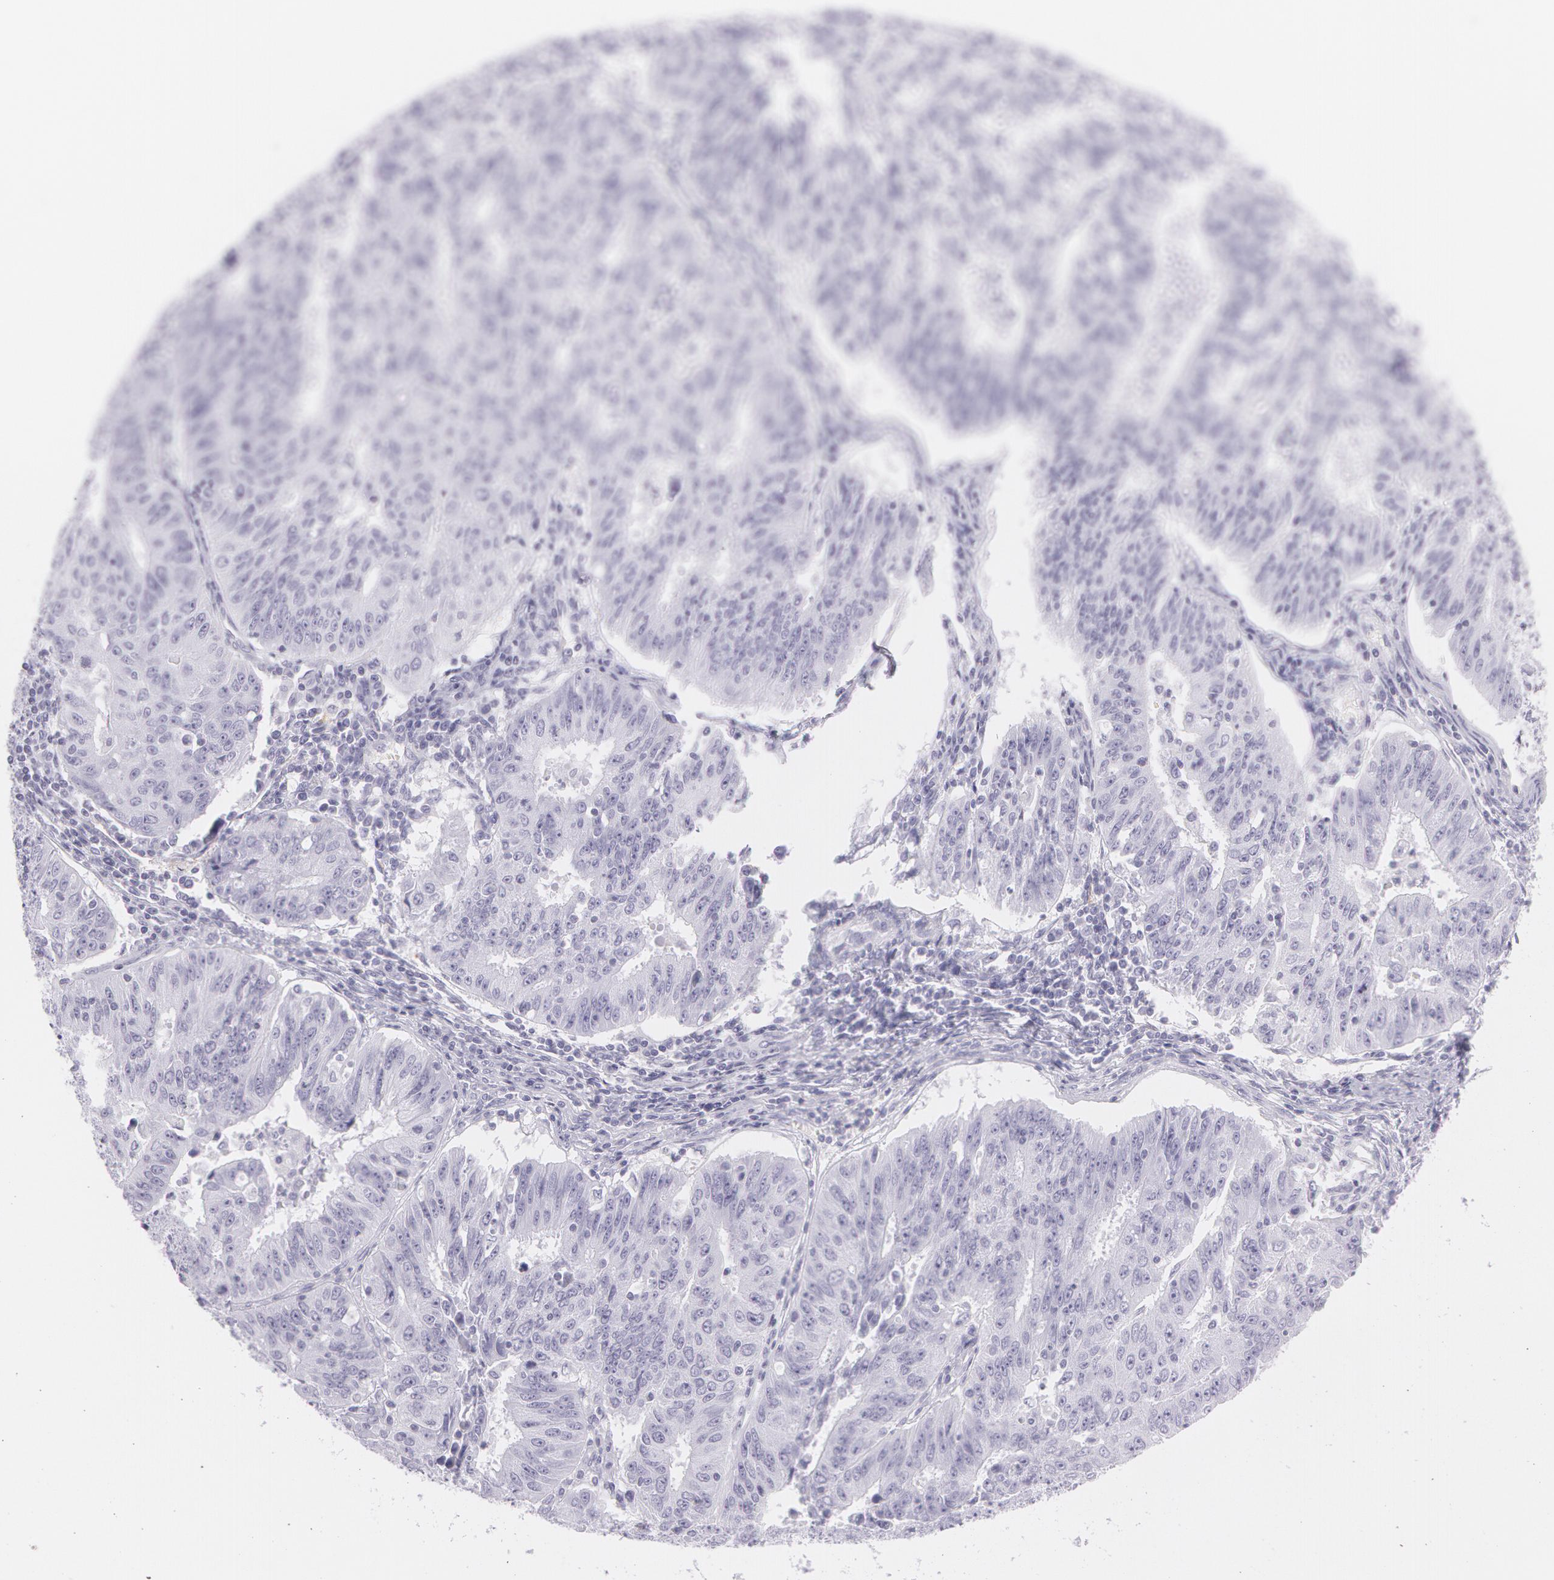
{"staining": {"intensity": "negative", "quantity": "none", "location": "none"}, "tissue": "endometrial cancer", "cell_type": "Tumor cells", "image_type": "cancer", "snomed": [{"axis": "morphology", "description": "Adenocarcinoma, NOS"}, {"axis": "topography", "description": "Endometrium"}], "caption": "Tumor cells are negative for brown protein staining in endometrial cancer. (Stains: DAB (3,3'-diaminobenzidine) immunohistochemistry (IHC) with hematoxylin counter stain, Microscopy: brightfield microscopy at high magnification).", "gene": "SNCG", "patient": {"sex": "female", "age": 42}}